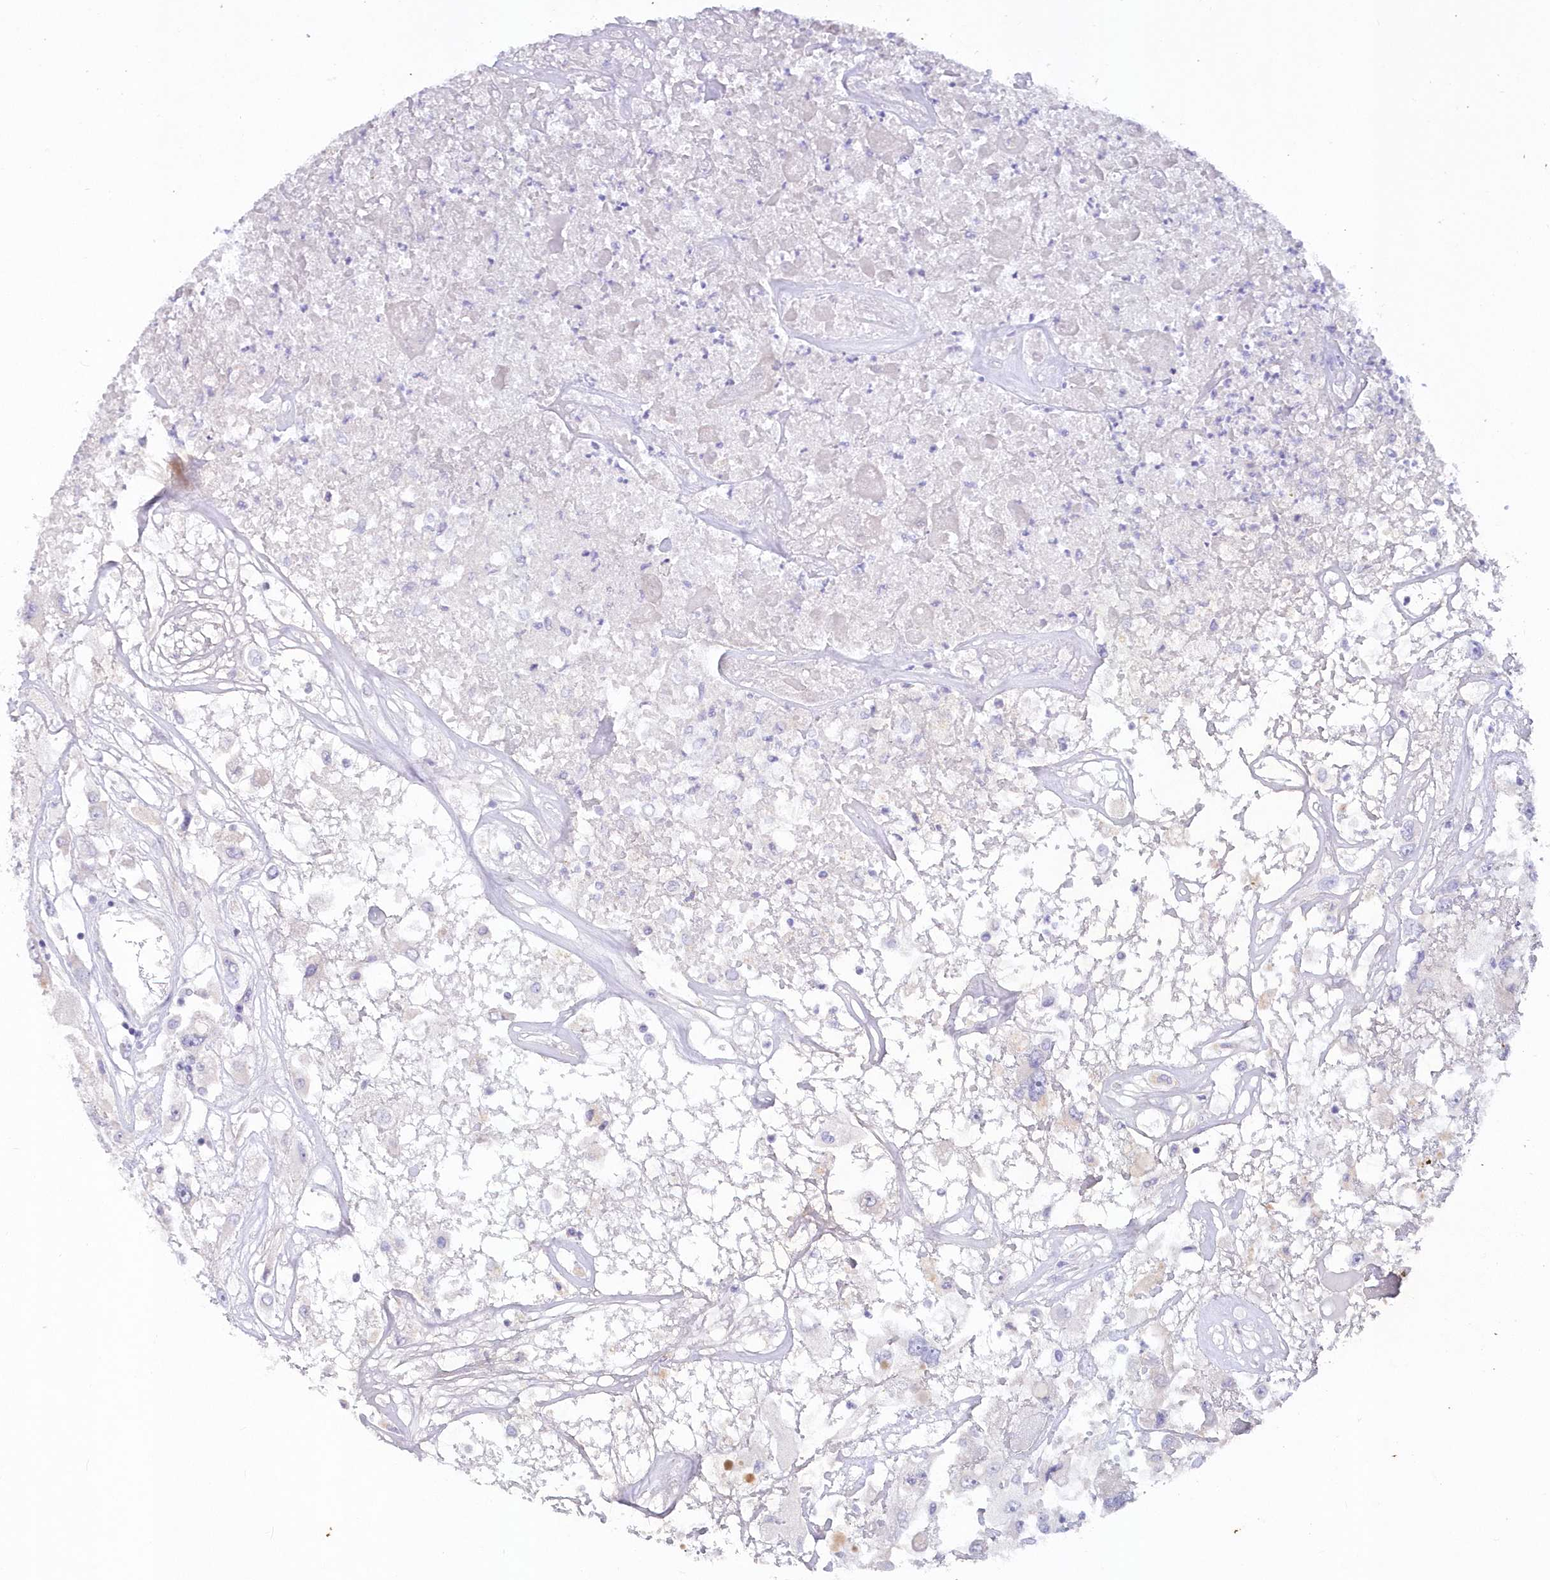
{"staining": {"intensity": "negative", "quantity": "none", "location": "none"}, "tissue": "renal cancer", "cell_type": "Tumor cells", "image_type": "cancer", "snomed": [{"axis": "morphology", "description": "Adenocarcinoma, NOS"}, {"axis": "topography", "description": "Kidney"}], "caption": "There is no significant positivity in tumor cells of adenocarcinoma (renal). Brightfield microscopy of immunohistochemistry (IHC) stained with DAB (3,3'-diaminobenzidine) (brown) and hematoxylin (blue), captured at high magnification.", "gene": "SNED1", "patient": {"sex": "female", "age": 52}}